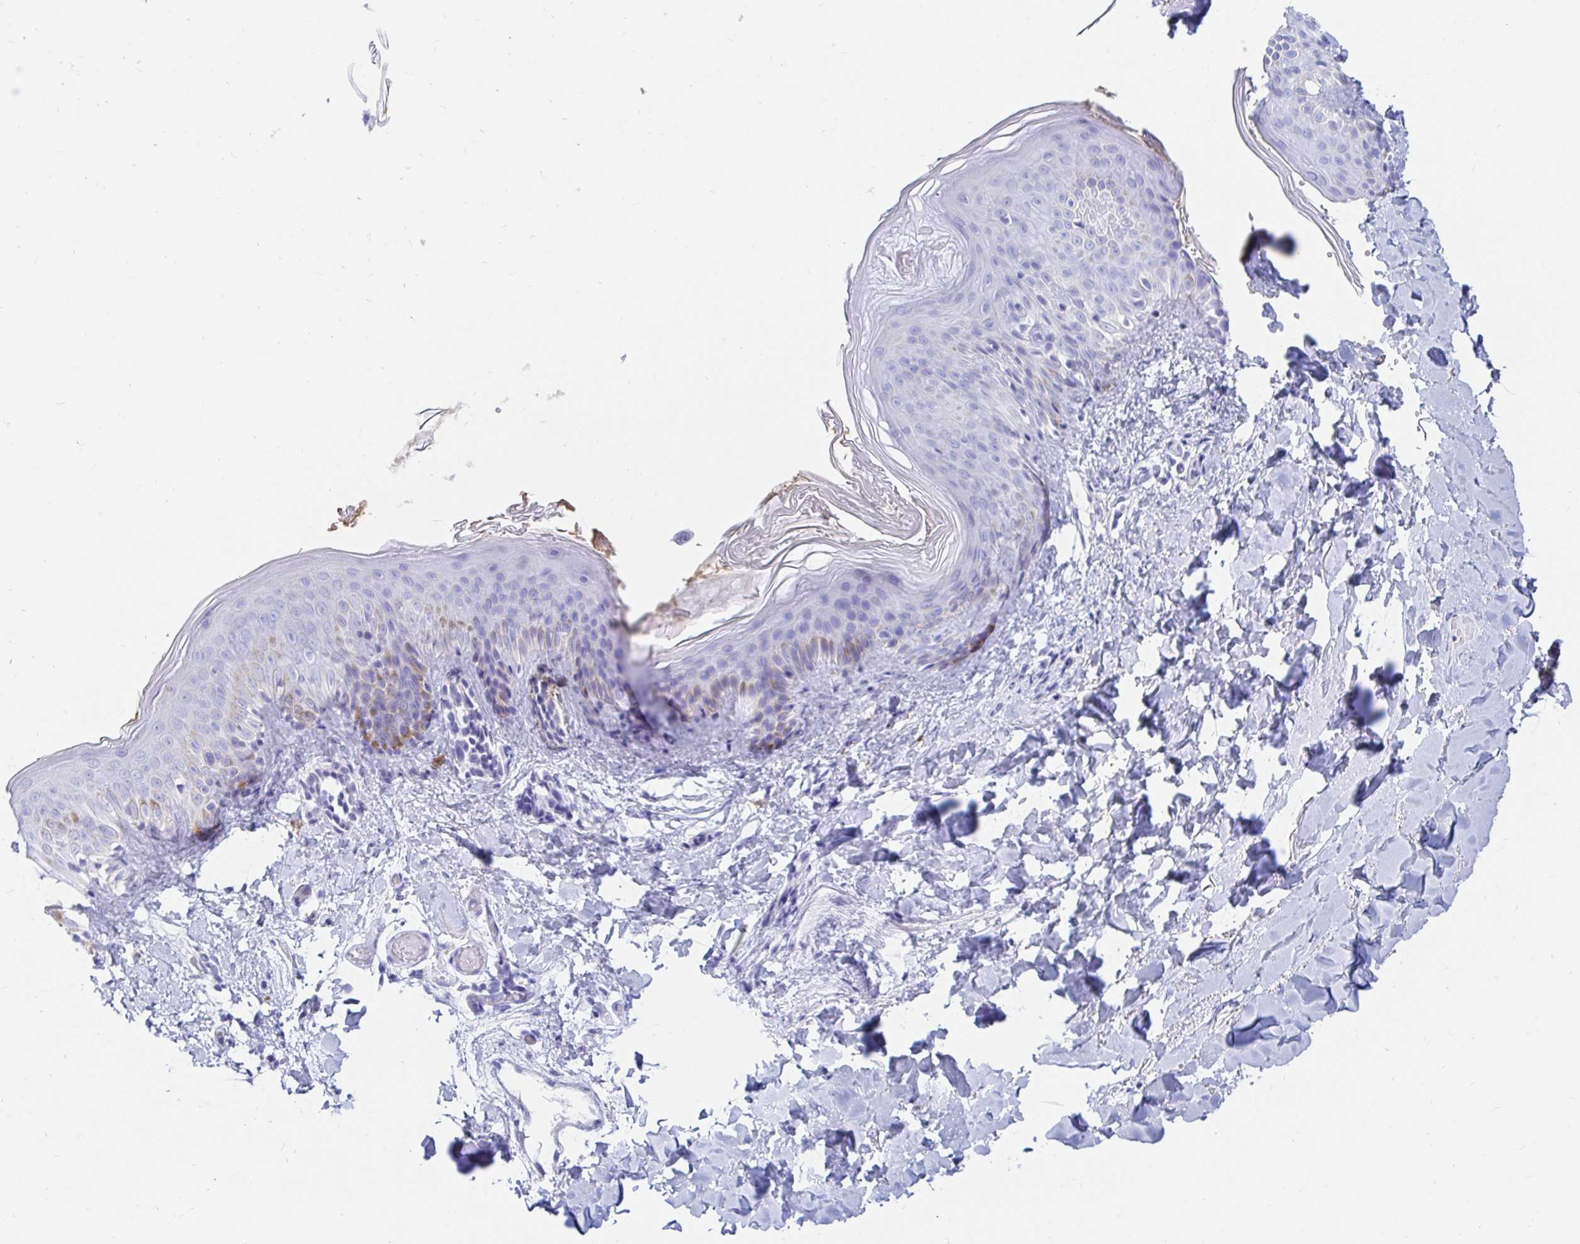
{"staining": {"intensity": "negative", "quantity": "none", "location": "none"}, "tissue": "skin", "cell_type": "Fibroblasts", "image_type": "normal", "snomed": [{"axis": "morphology", "description": "Normal tissue, NOS"}, {"axis": "topography", "description": "Skin"}], "caption": "Unremarkable skin was stained to show a protein in brown. There is no significant staining in fibroblasts.", "gene": "PPP1R1B", "patient": {"sex": "male", "age": 16}}